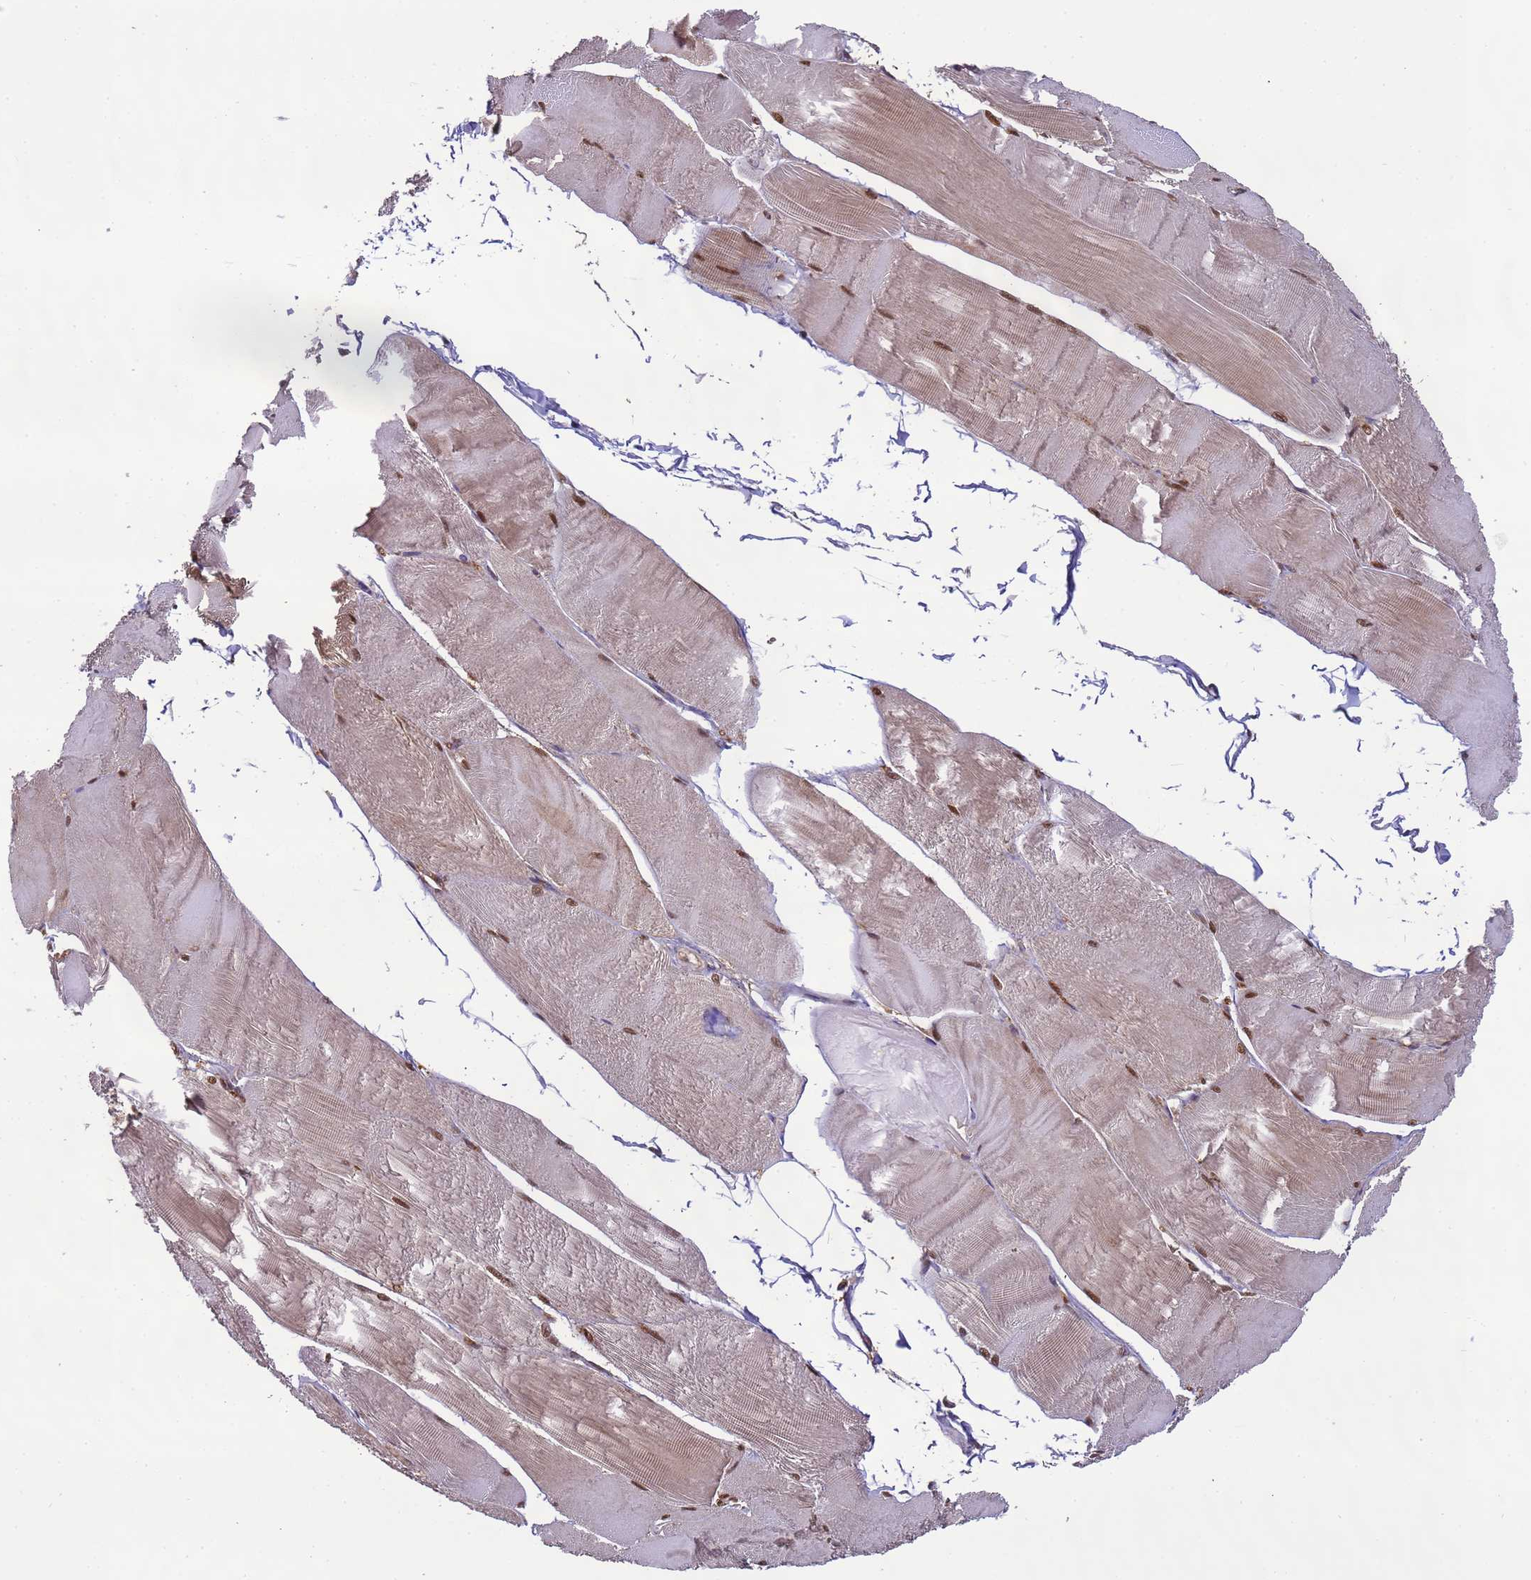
{"staining": {"intensity": "moderate", "quantity": "25%-75%", "location": "cytoplasmic/membranous,nuclear"}, "tissue": "skeletal muscle", "cell_type": "Myocytes", "image_type": "normal", "snomed": [{"axis": "morphology", "description": "Normal tissue, NOS"}, {"axis": "morphology", "description": "Basal cell carcinoma"}, {"axis": "topography", "description": "Skeletal muscle"}], "caption": "Myocytes demonstrate medium levels of moderate cytoplasmic/membranous,nuclear staining in approximately 25%-75% of cells in normal skeletal muscle. (DAB (3,3'-diaminobenzidine) IHC with brightfield microscopy, high magnification).", "gene": "ZBTB5", "patient": {"sex": "female", "age": 64}}